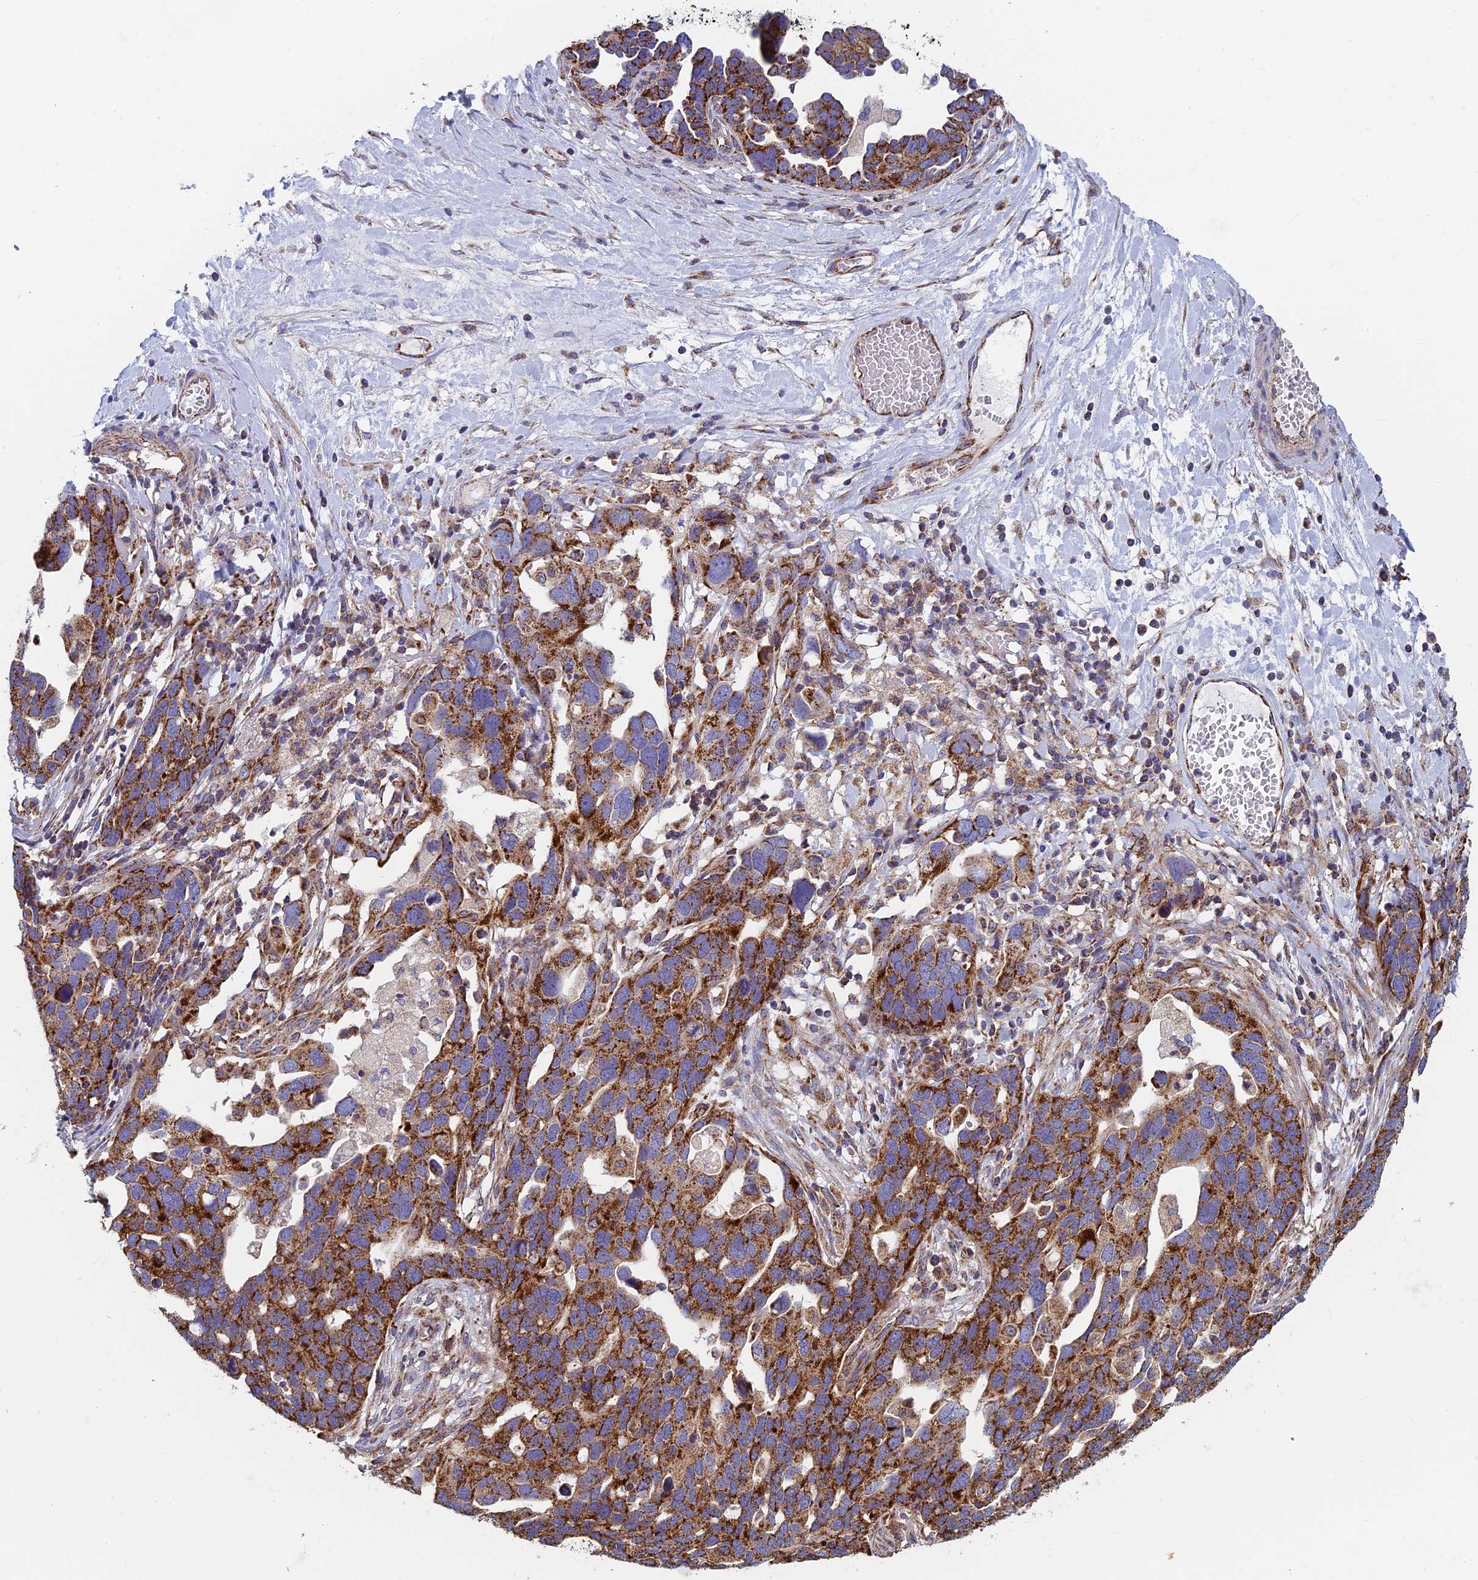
{"staining": {"intensity": "strong", "quantity": ">75%", "location": "cytoplasmic/membranous"}, "tissue": "ovarian cancer", "cell_type": "Tumor cells", "image_type": "cancer", "snomed": [{"axis": "morphology", "description": "Cystadenocarcinoma, serous, NOS"}, {"axis": "topography", "description": "Ovary"}], "caption": "This is a histology image of immunohistochemistry staining of serous cystadenocarcinoma (ovarian), which shows strong staining in the cytoplasmic/membranous of tumor cells.", "gene": "MRPS9", "patient": {"sex": "female", "age": 54}}